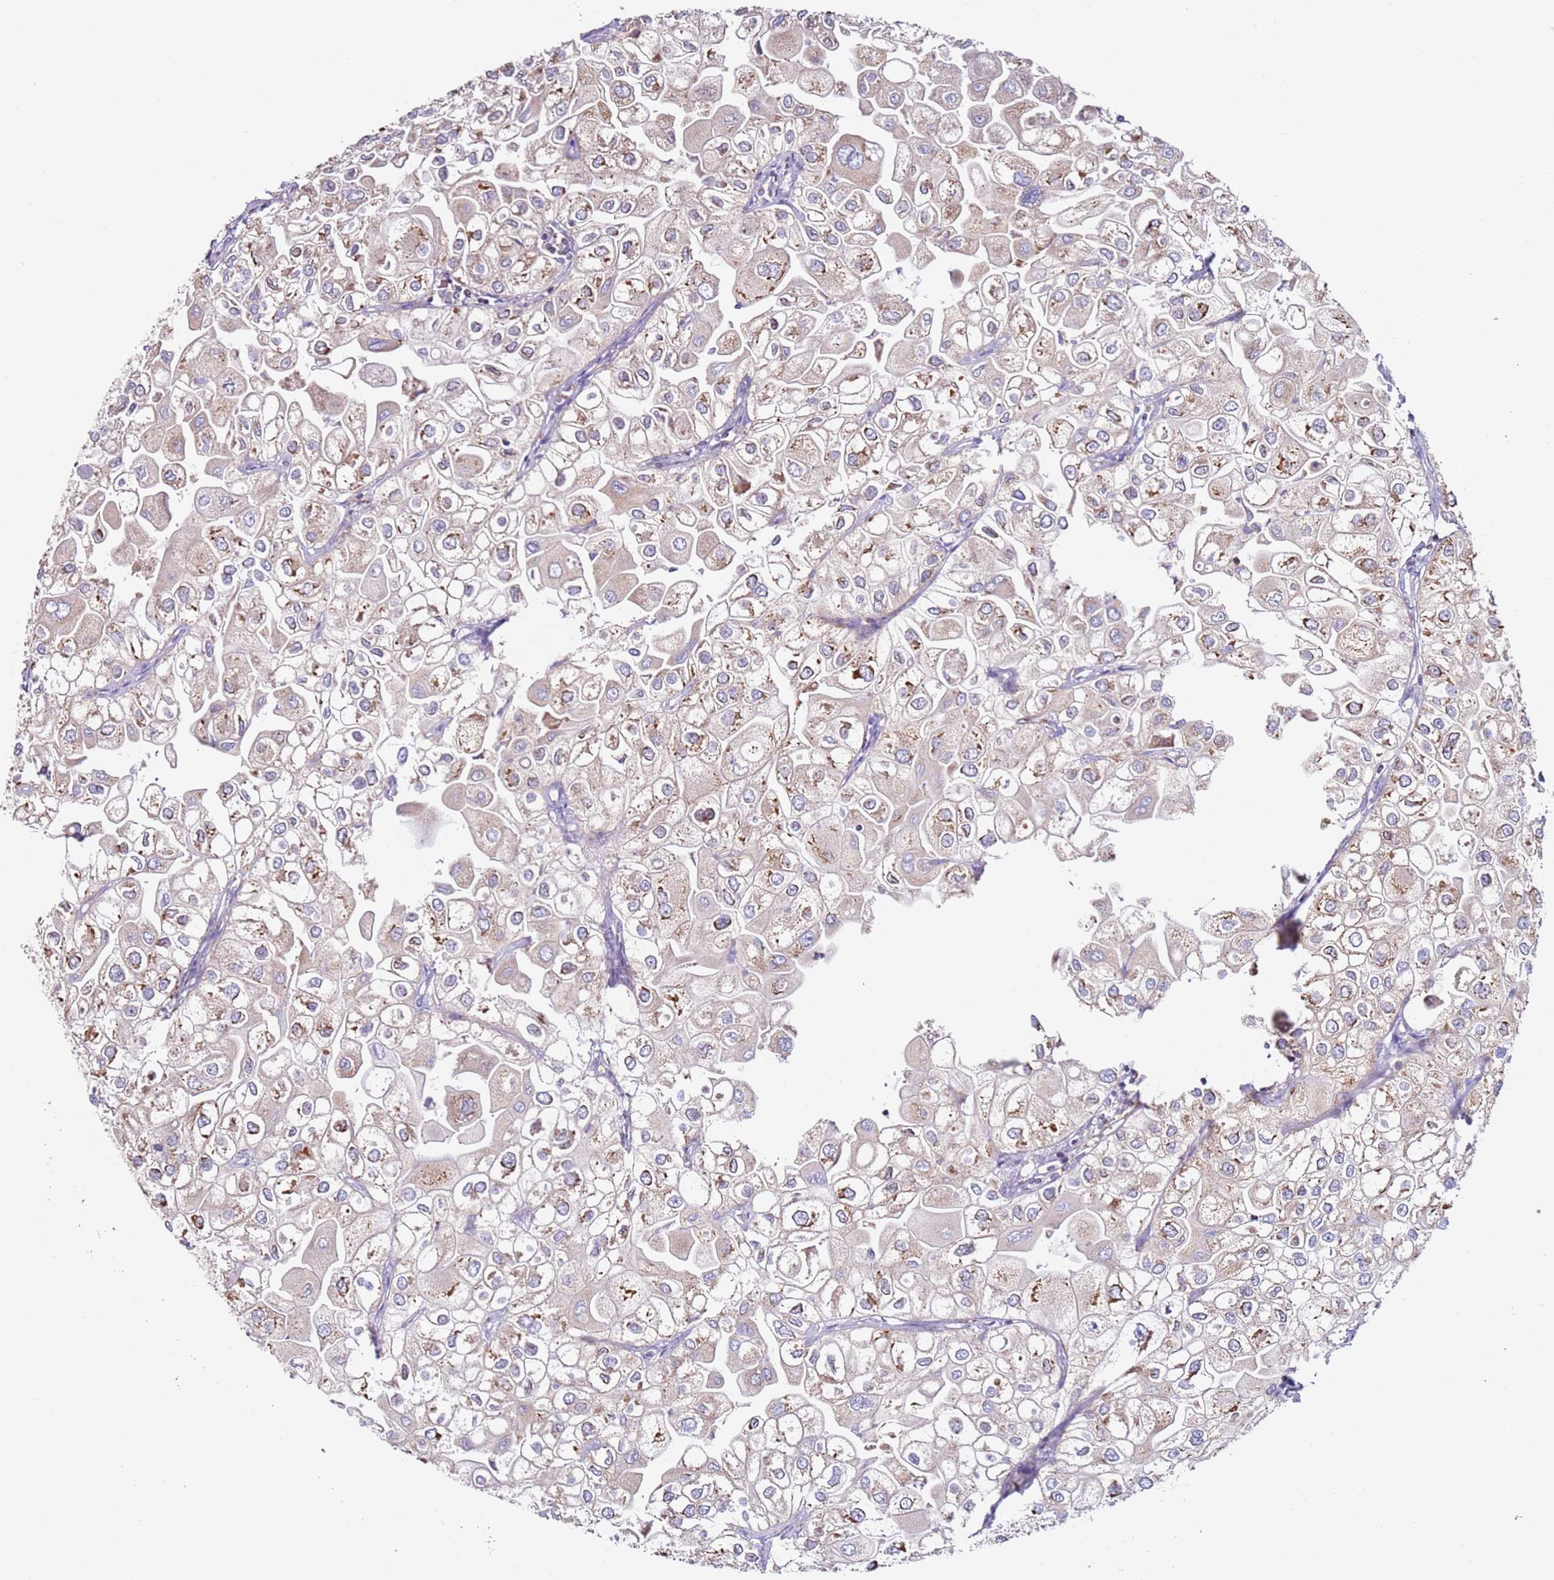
{"staining": {"intensity": "moderate", "quantity": ">75%", "location": "cytoplasmic/membranous"}, "tissue": "urothelial cancer", "cell_type": "Tumor cells", "image_type": "cancer", "snomed": [{"axis": "morphology", "description": "Urothelial carcinoma, High grade"}, {"axis": "topography", "description": "Urinary bladder"}], "caption": "Urothelial cancer stained with a brown dye shows moderate cytoplasmic/membranous positive positivity in about >75% of tumor cells.", "gene": "CNOT9", "patient": {"sex": "male", "age": 64}}